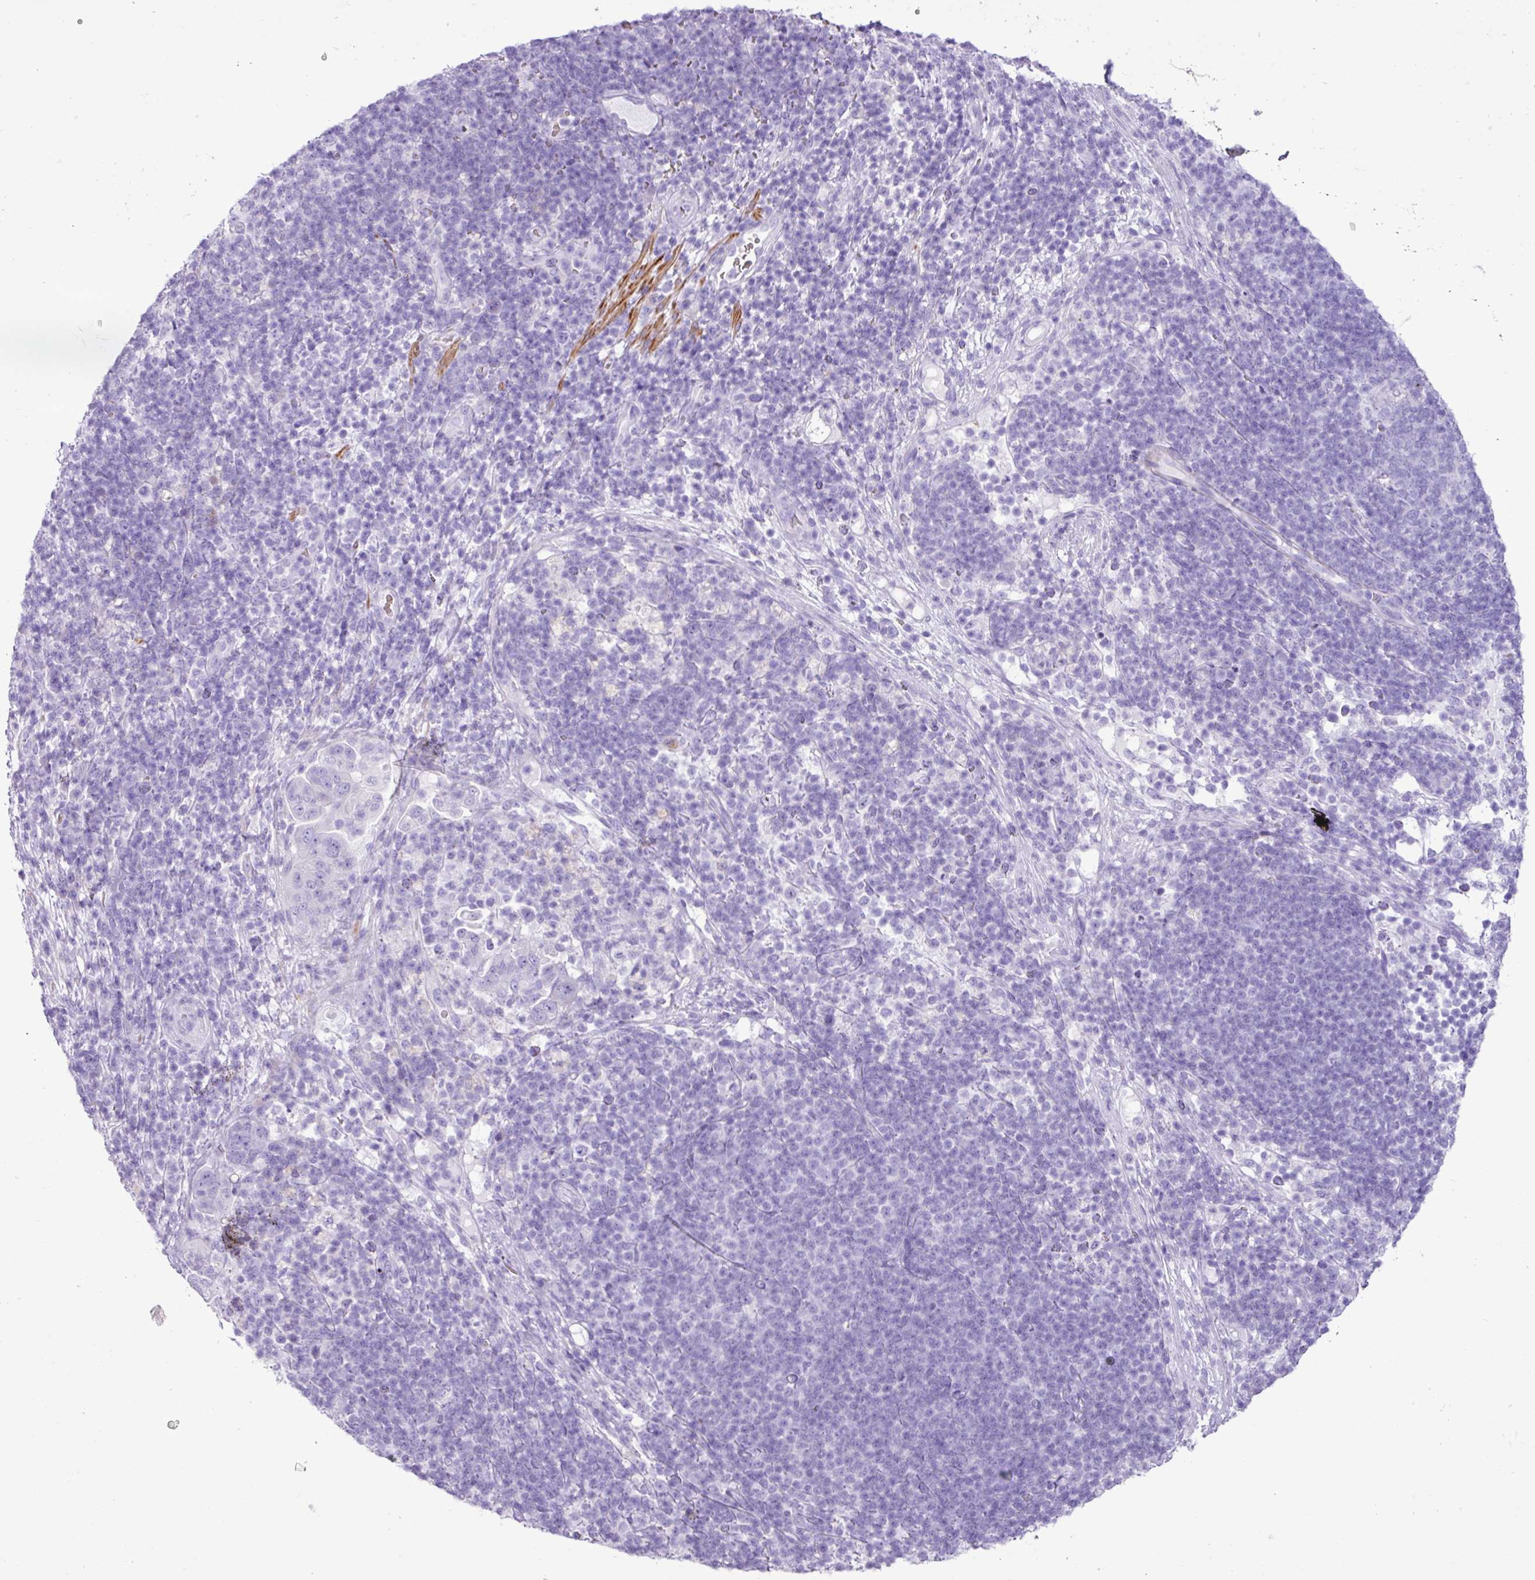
{"staining": {"intensity": "negative", "quantity": "none", "location": "none"}, "tissue": "pancreatic cancer", "cell_type": "Tumor cells", "image_type": "cancer", "snomed": [{"axis": "morphology", "description": "Adenocarcinoma, NOS"}, {"axis": "topography", "description": "Pancreas"}], "caption": "A photomicrograph of pancreatic cancer (adenocarcinoma) stained for a protein exhibits no brown staining in tumor cells. (DAB immunohistochemistry (IHC) with hematoxylin counter stain).", "gene": "ZSCAN5A", "patient": {"sex": "female", "age": 63}}